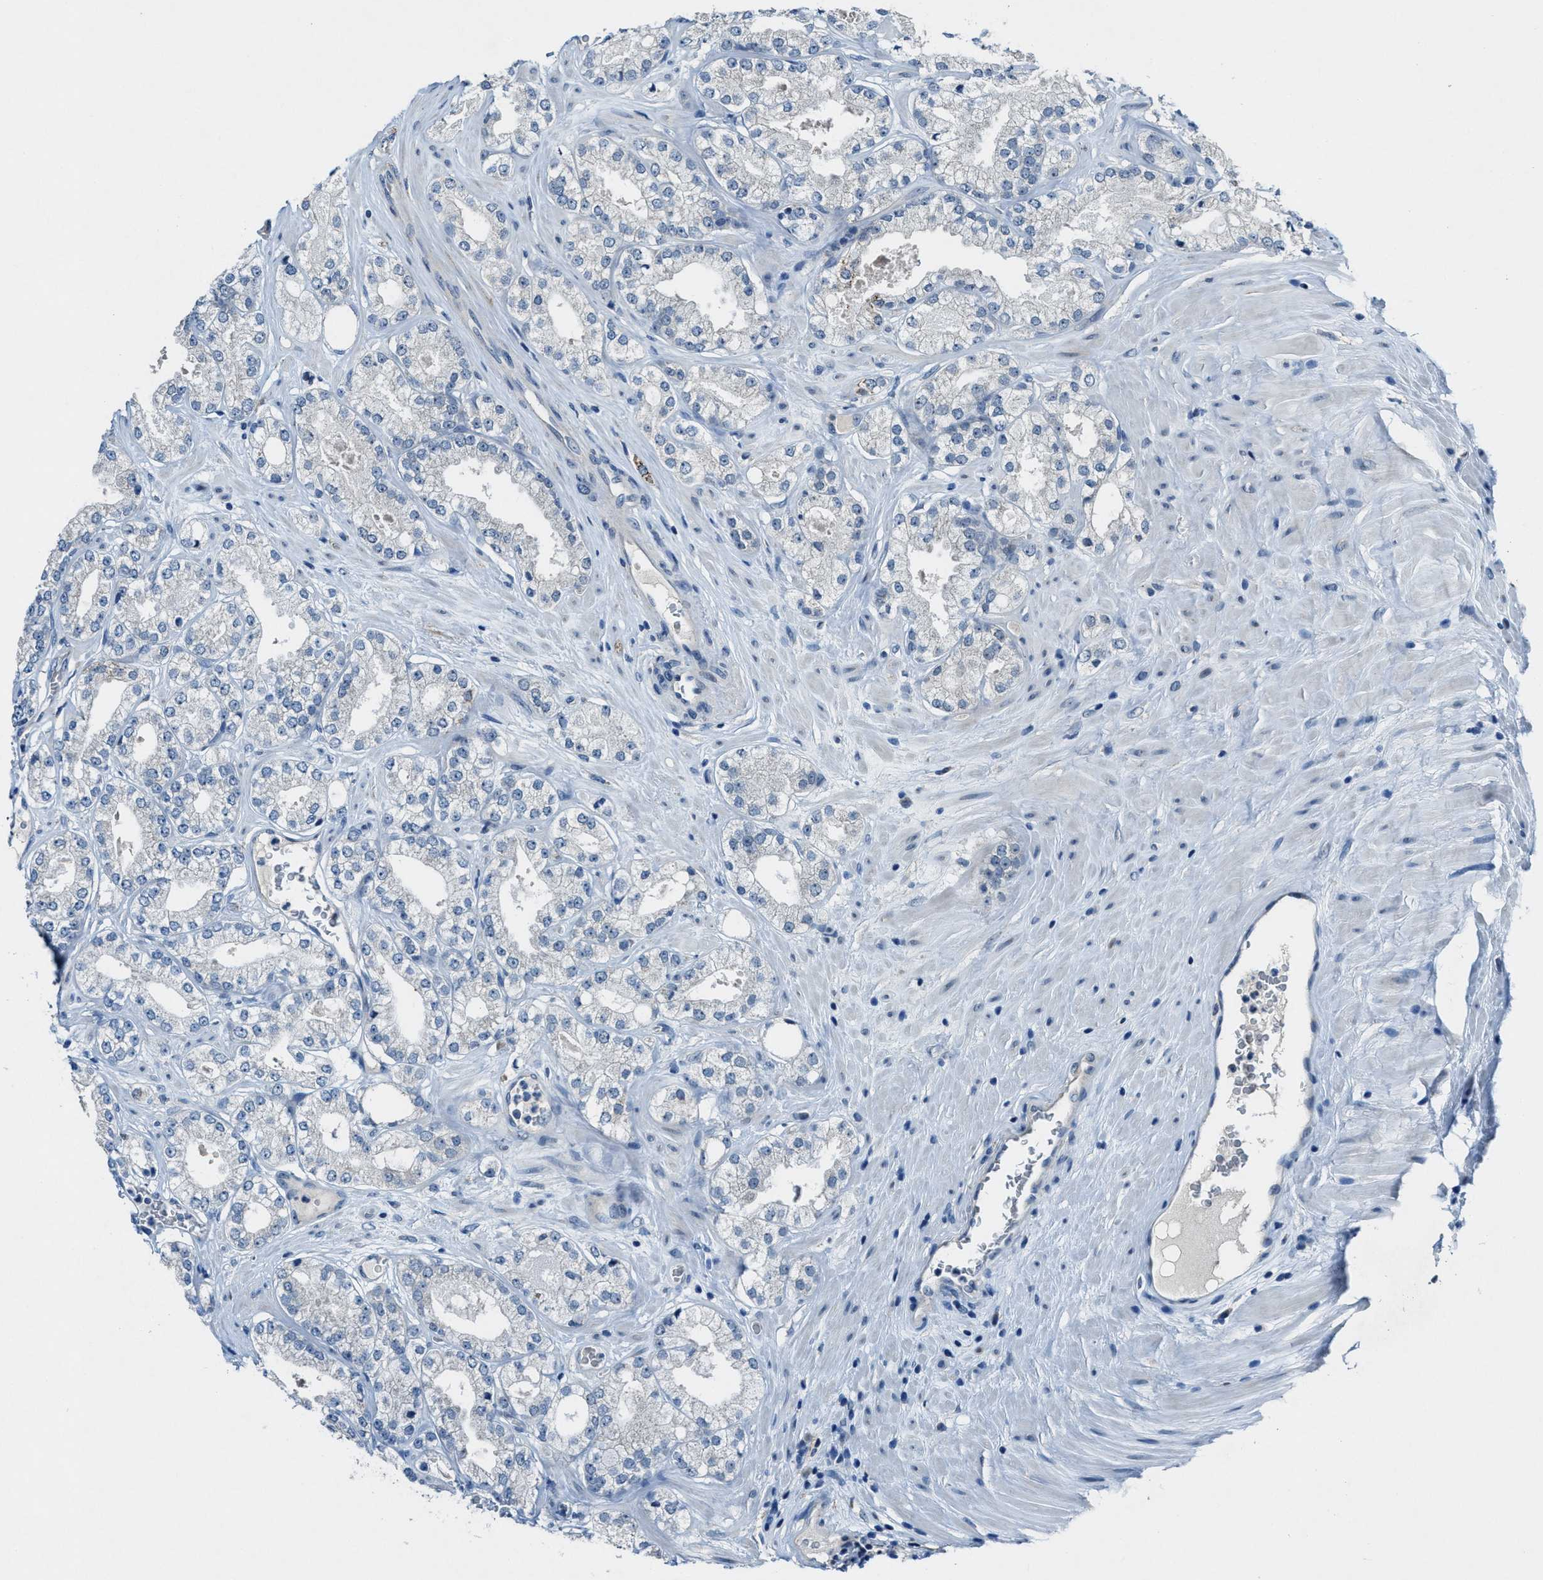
{"staining": {"intensity": "negative", "quantity": "none", "location": "none"}, "tissue": "prostate cancer", "cell_type": "Tumor cells", "image_type": "cancer", "snomed": [{"axis": "morphology", "description": "Adenocarcinoma, High grade"}, {"axis": "topography", "description": "Prostate"}], "caption": "DAB immunohistochemical staining of human prostate cancer (adenocarcinoma (high-grade)) reveals no significant staining in tumor cells.", "gene": "CDON", "patient": {"sex": "male", "age": 71}}